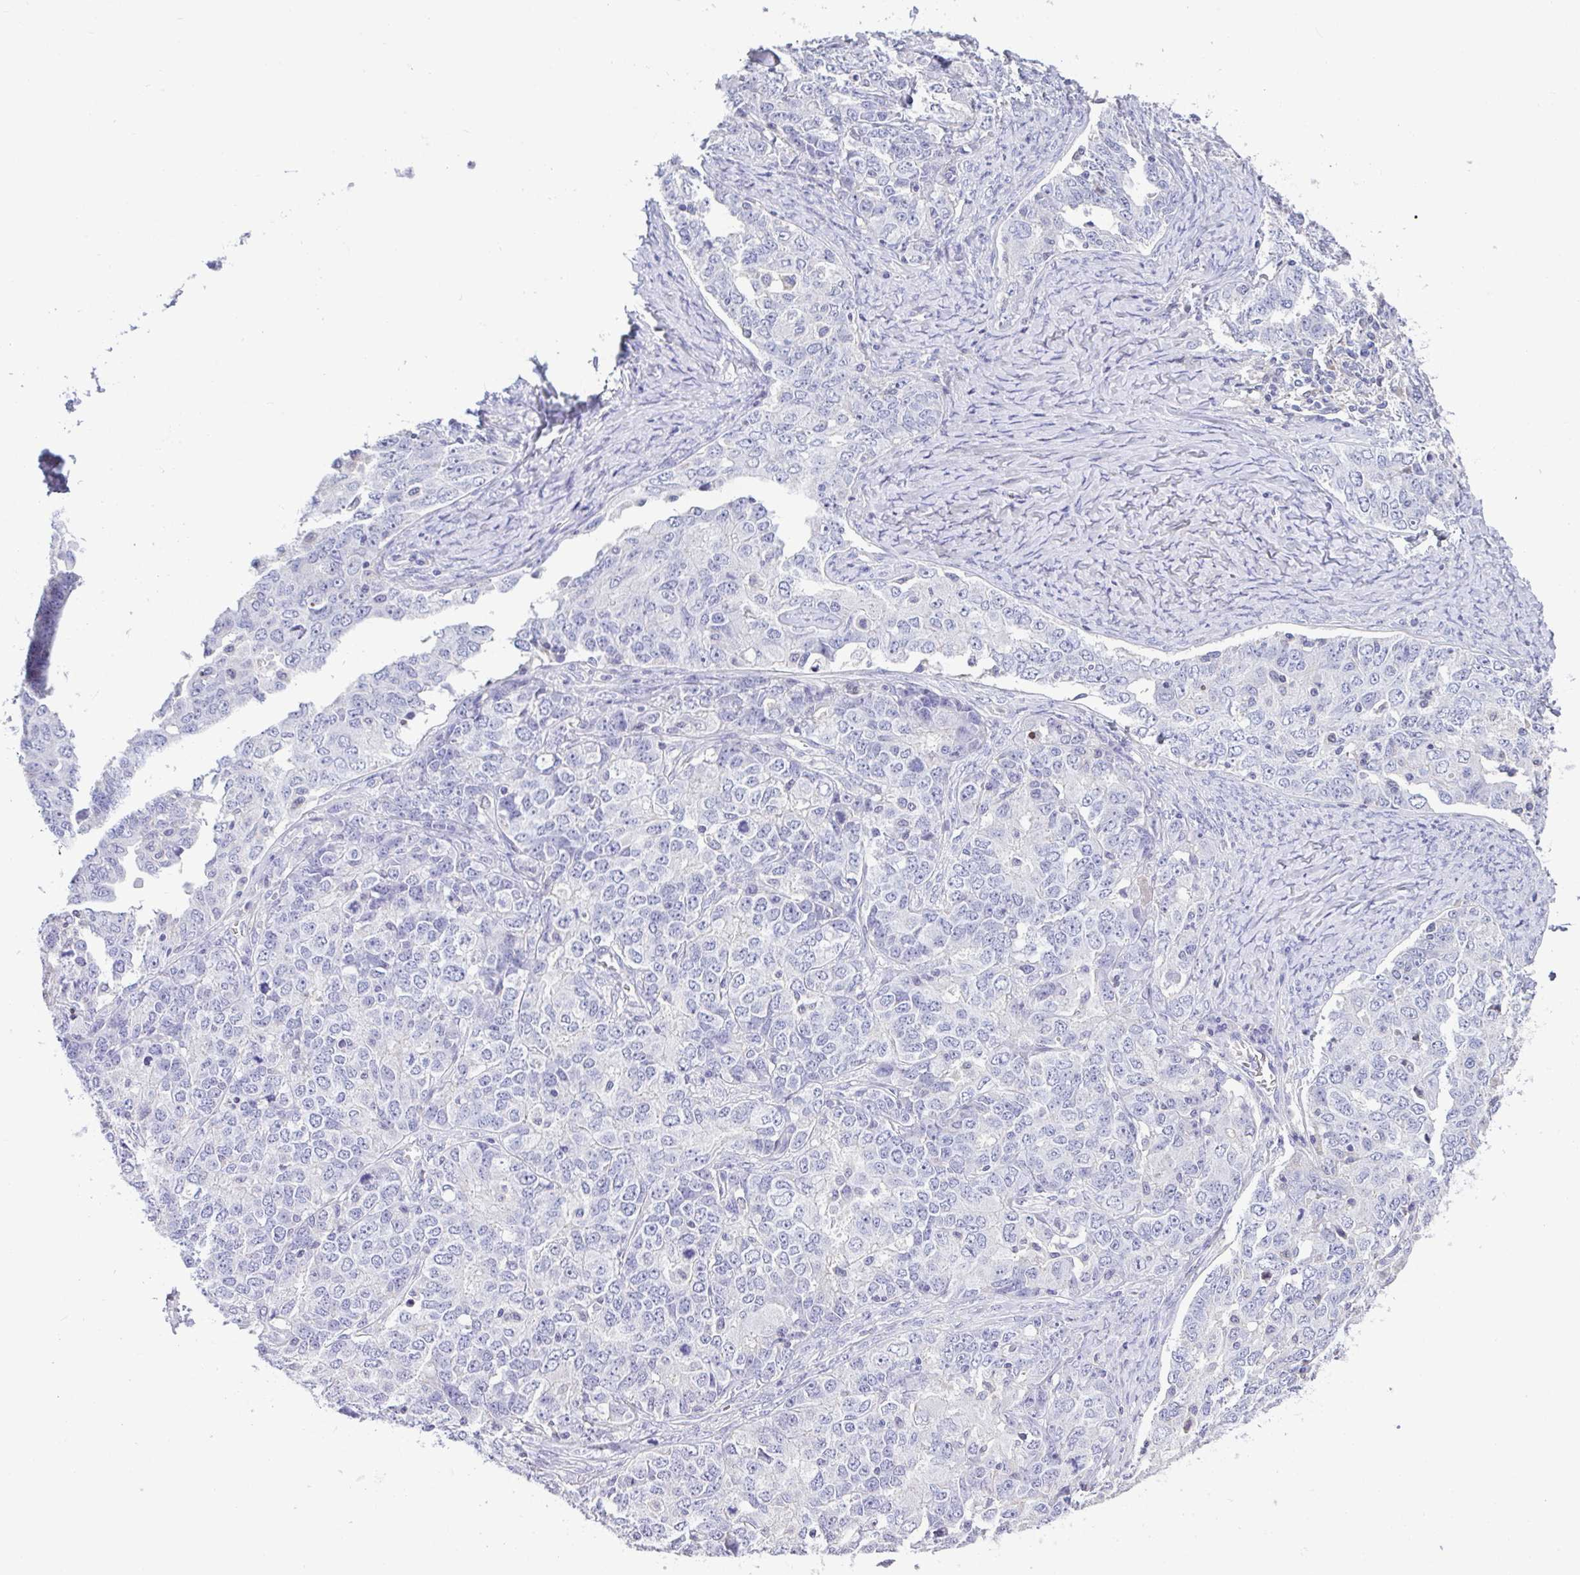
{"staining": {"intensity": "negative", "quantity": "none", "location": "none"}, "tissue": "ovarian cancer", "cell_type": "Tumor cells", "image_type": "cancer", "snomed": [{"axis": "morphology", "description": "Carcinoma, endometroid"}, {"axis": "topography", "description": "Ovary"}], "caption": "The image displays no significant expression in tumor cells of ovarian cancer (endometroid carcinoma).", "gene": "CA10", "patient": {"sex": "female", "age": 62}}